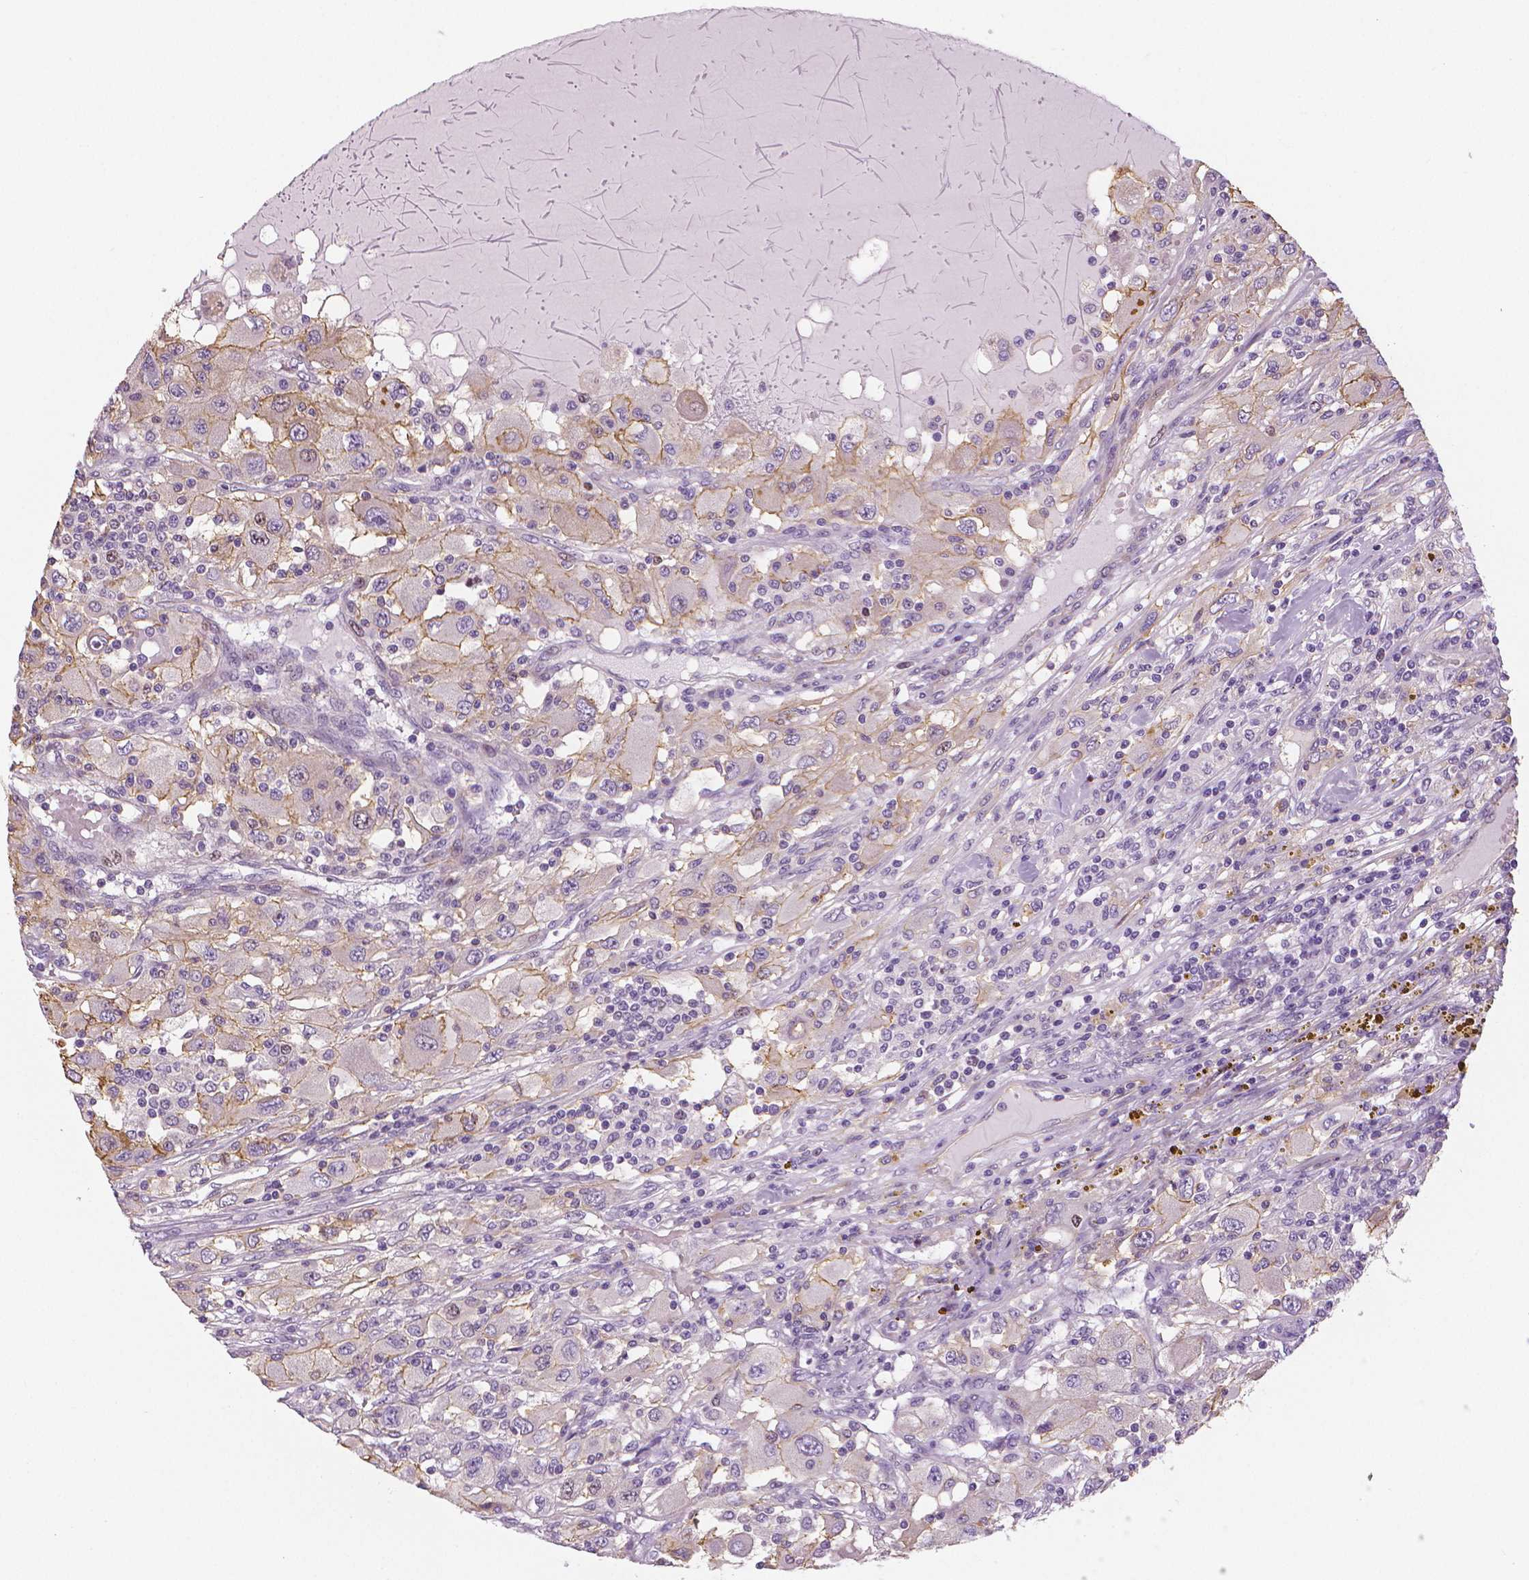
{"staining": {"intensity": "weak", "quantity": "<25%", "location": "cytoplasmic/membranous"}, "tissue": "renal cancer", "cell_type": "Tumor cells", "image_type": "cancer", "snomed": [{"axis": "morphology", "description": "Adenocarcinoma, NOS"}, {"axis": "topography", "description": "Kidney"}], "caption": "Immunohistochemical staining of renal cancer exhibits no significant expression in tumor cells.", "gene": "MKI67", "patient": {"sex": "female", "age": 67}}